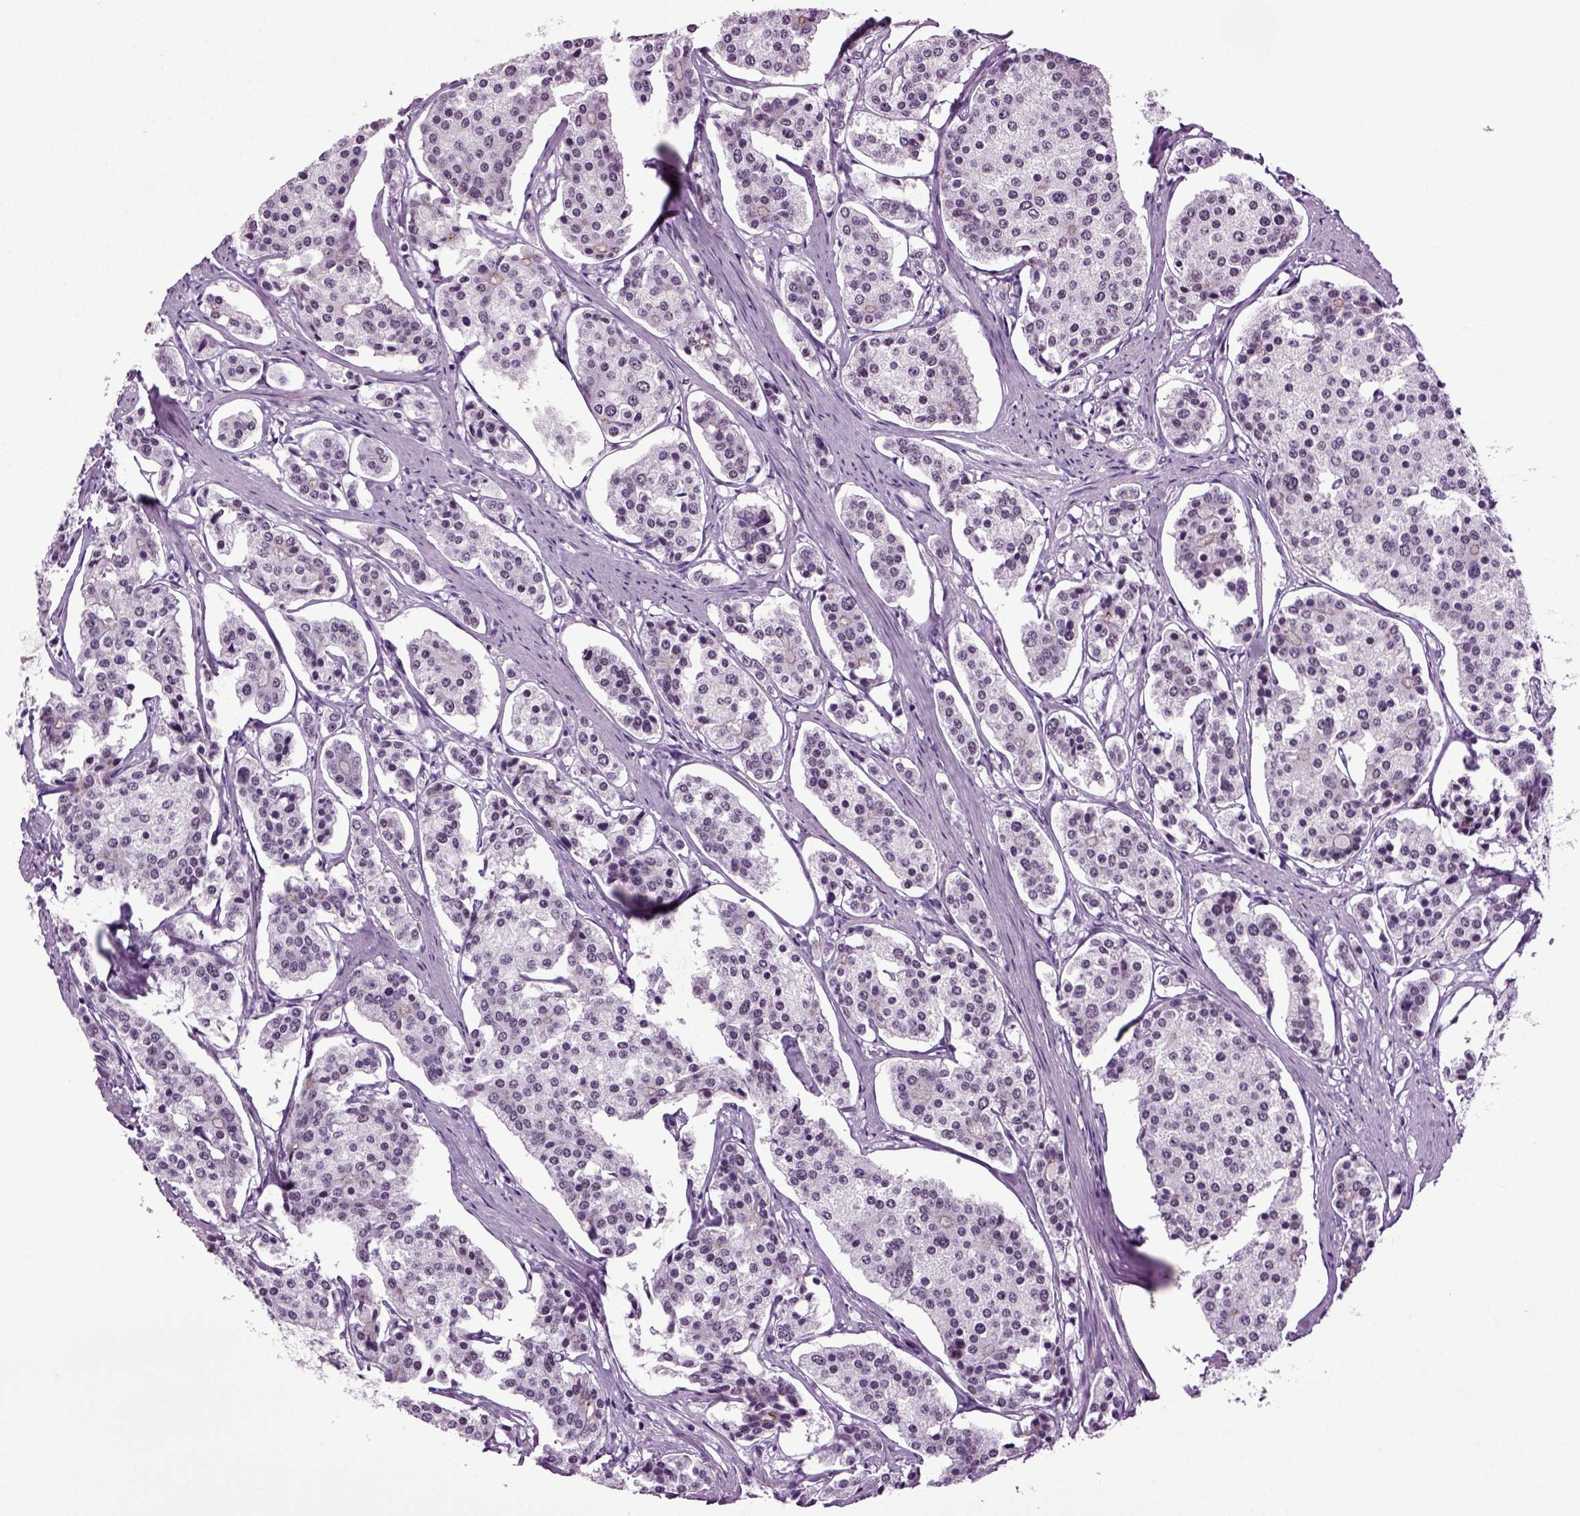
{"staining": {"intensity": "negative", "quantity": "none", "location": "none"}, "tissue": "carcinoid", "cell_type": "Tumor cells", "image_type": "cancer", "snomed": [{"axis": "morphology", "description": "Carcinoid, malignant, NOS"}, {"axis": "topography", "description": "Small intestine"}], "caption": "Human carcinoid (malignant) stained for a protein using immunohistochemistry (IHC) demonstrates no positivity in tumor cells.", "gene": "RFX3", "patient": {"sex": "female", "age": 65}}